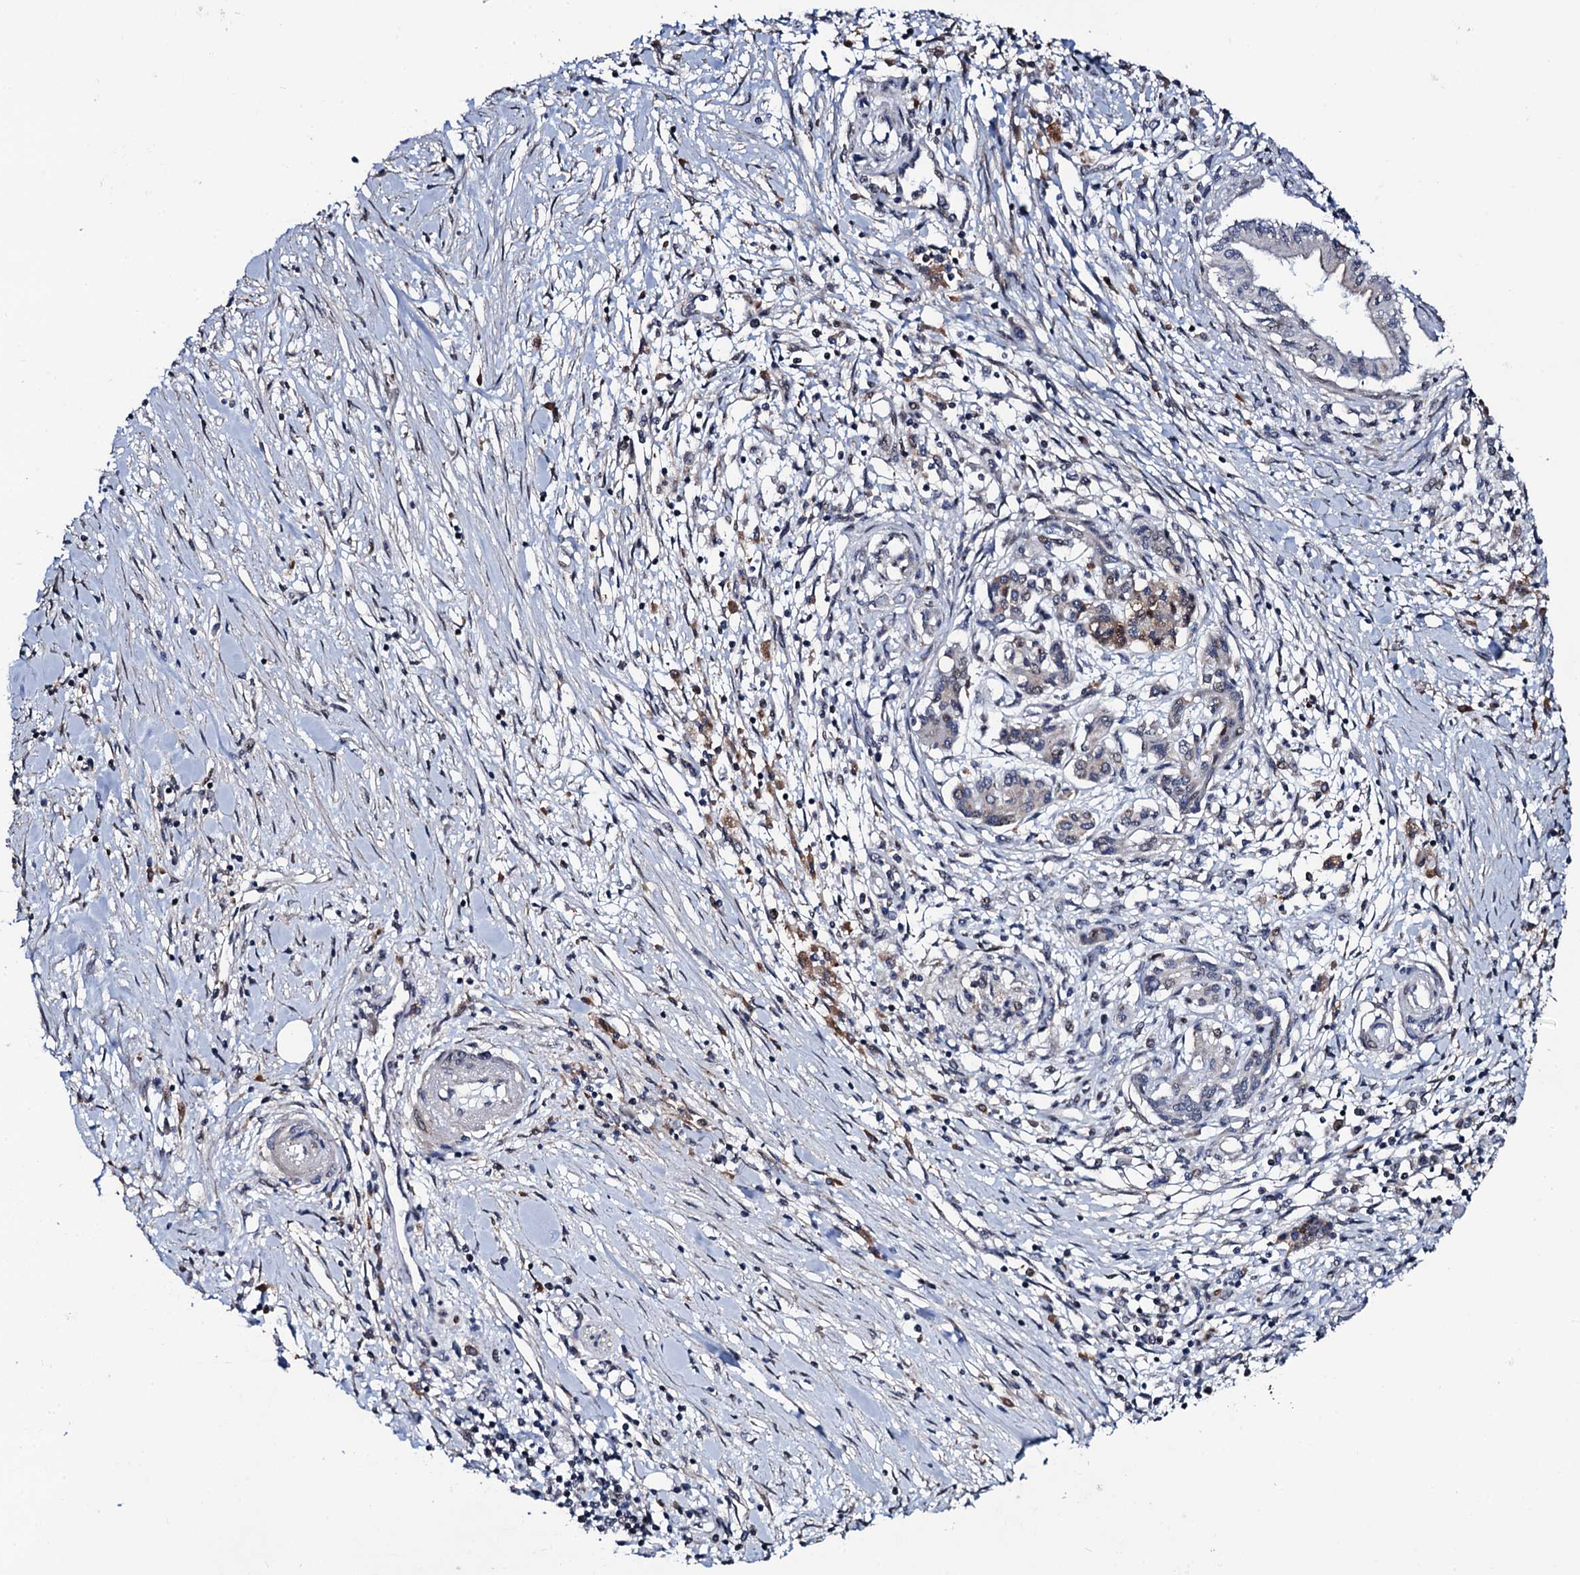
{"staining": {"intensity": "weak", "quantity": "<25%", "location": "nuclear"}, "tissue": "pancreatic cancer", "cell_type": "Tumor cells", "image_type": "cancer", "snomed": [{"axis": "morphology", "description": "Adenocarcinoma, NOS"}, {"axis": "topography", "description": "Pancreas"}], "caption": "Histopathology image shows no protein positivity in tumor cells of pancreatic adenocarcinoma tissue. (Immunohistochemistry (ihc), brightfield microscopy, high magnification).", "gene": "FAM222A", "patient": {"sex": "female", "age": 50}}